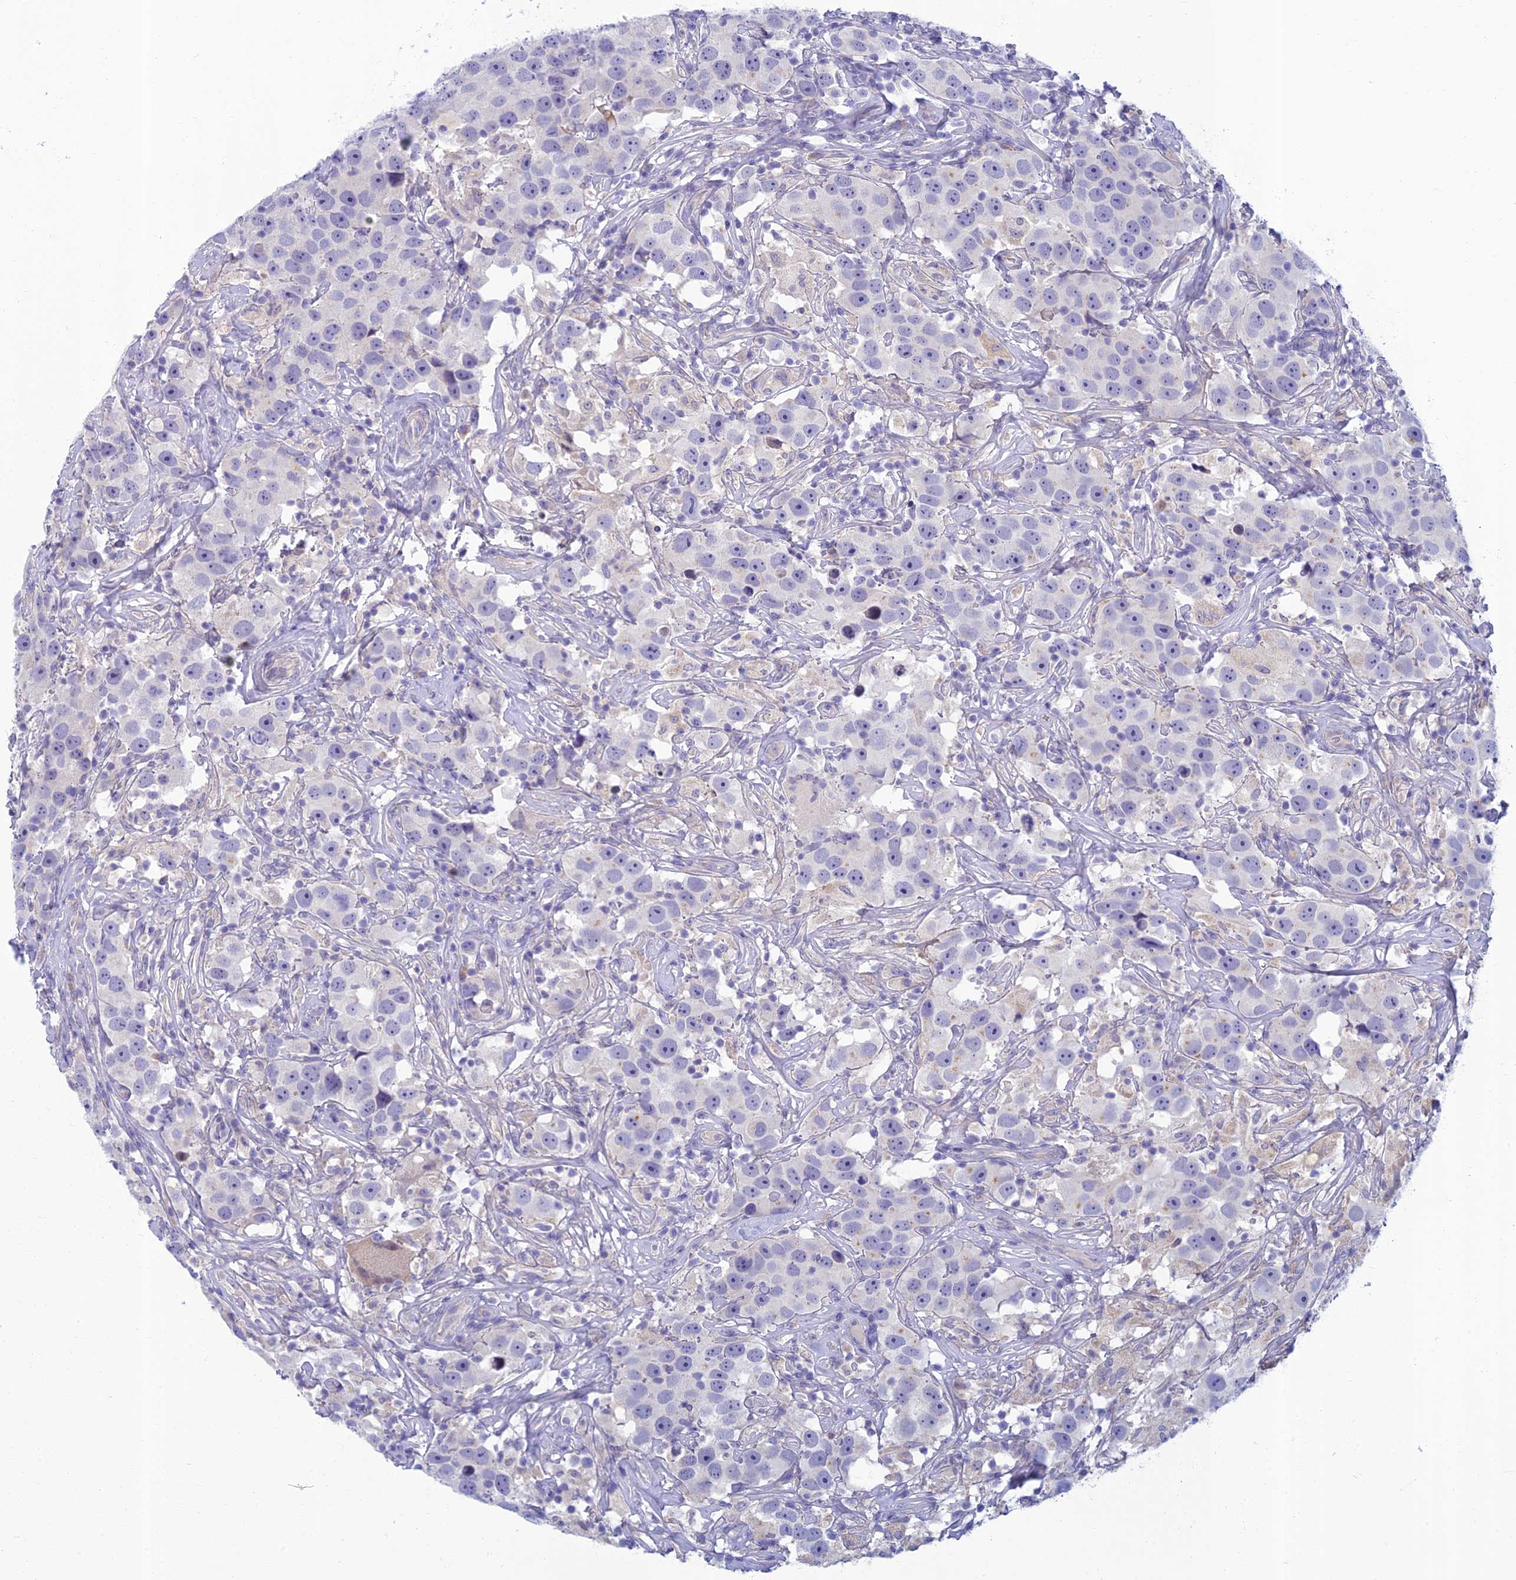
{"staining": {"intensity": "negative", "quantity": "none", "location": "none"}, "tissue": "testis cancer", "cell_type": "Tumor cells", "image_type": "cancer", "snomed": [{"axis": "morphology", "description": "Seminoma, NOS"}, {"axis": "topography", "description": "Testis"}], "caption": "This is an IHC photomicrograph of human seminoma (testis). There is no positivity in tumor cells.", "gene": "SLC25A41", "patient": {"sex": "male", "age": 49}}